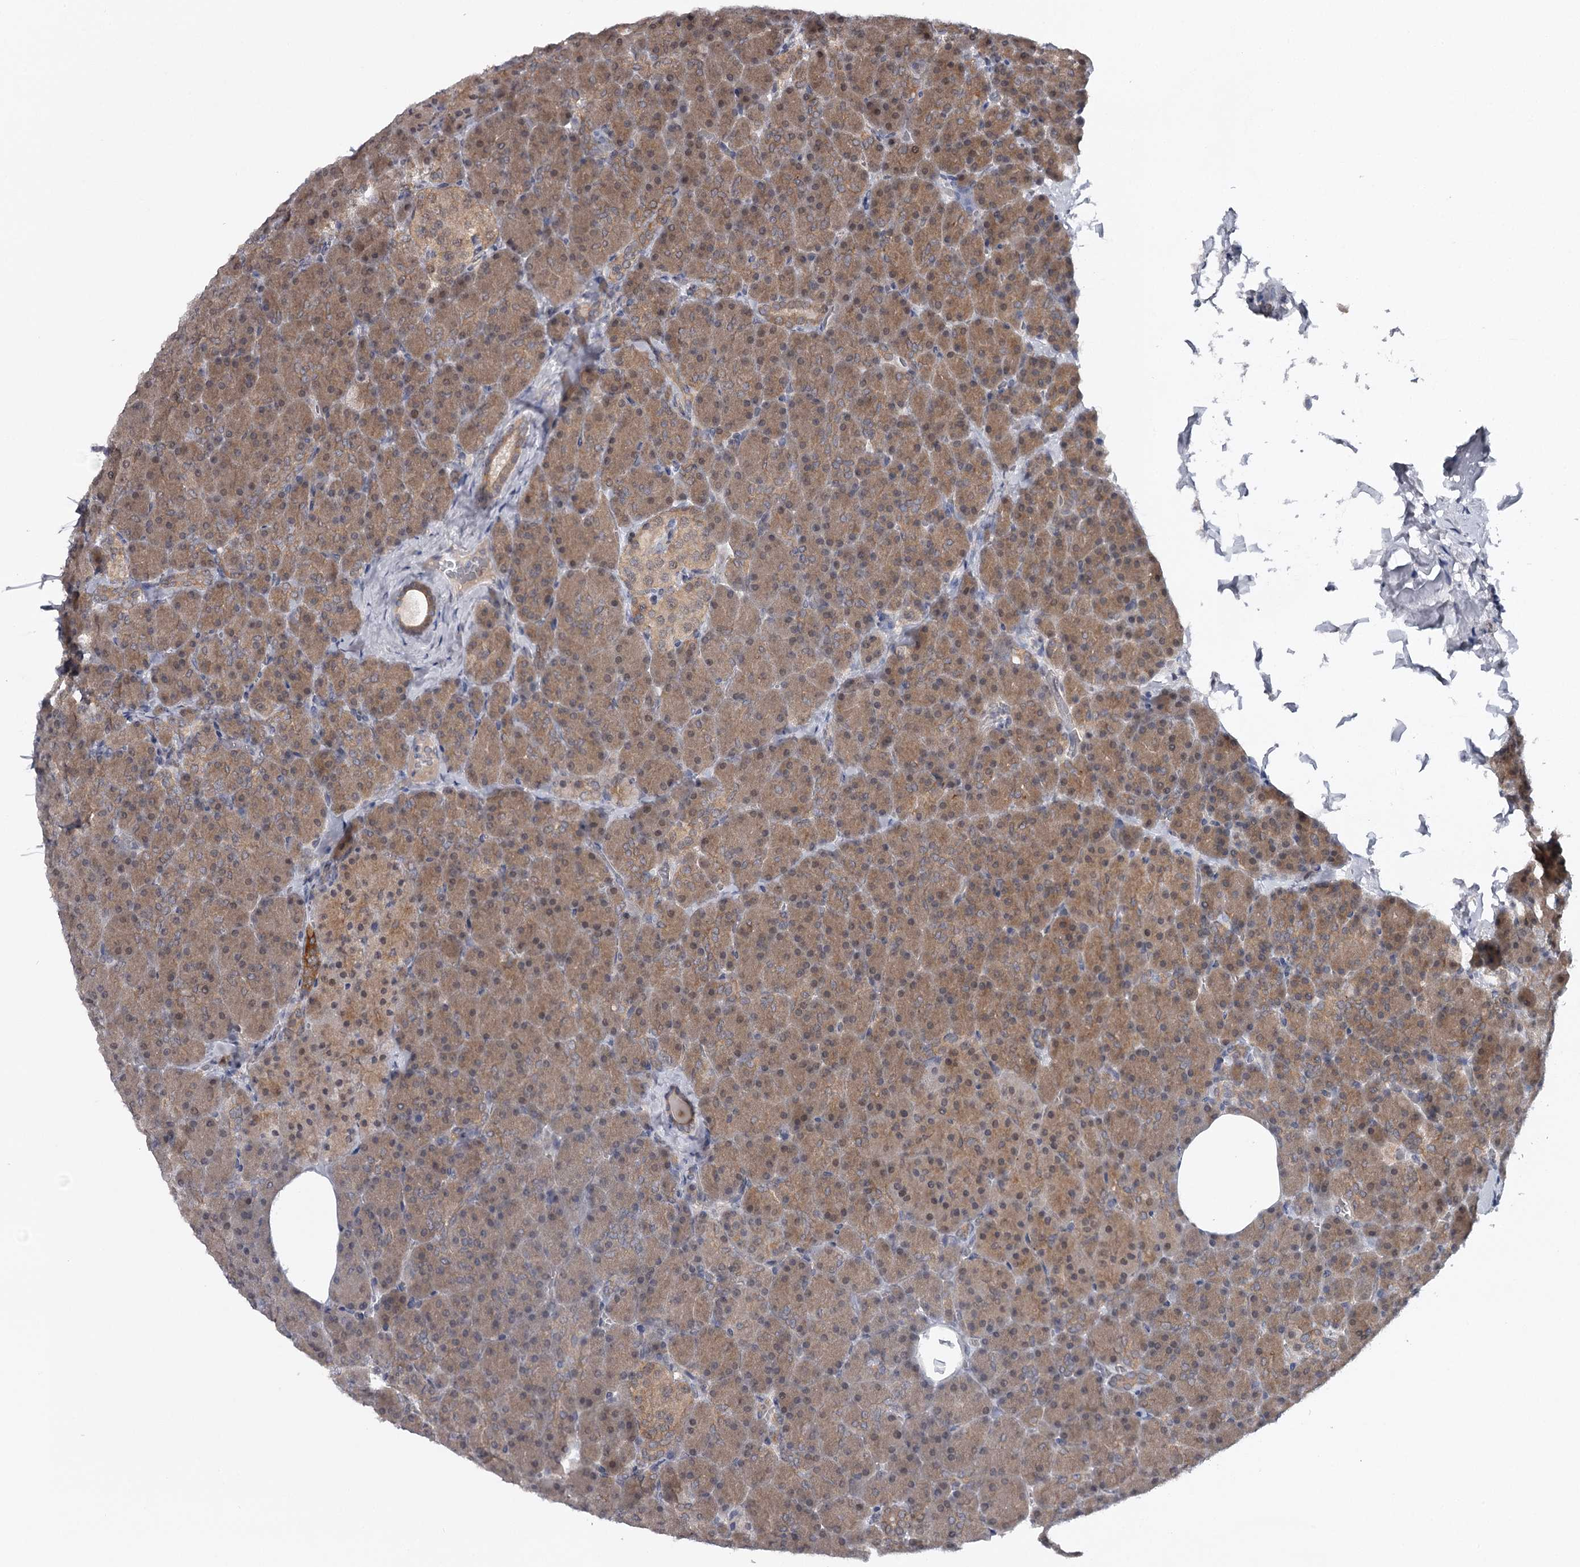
{"staining": {"intensity": "moderate", "quantity": "<25%", "location": "cytoplasmic/membranous,nuclear"}, "tissue": "pancreas", "cell_type": "Exocrine glandular cells", "image_type": "normal", "snomed": [{"axis": "morphology", "description": "Normal tissue, NOS"}, {"axis": "morphology", "description": "Carcinoid, malignant, NOS"}, {"axis": "topography", "description": "Pancreas"}], "caption": "IHC (DAB) staining of benign pancreas shows moderate cytoplasmic/membranous,nuclear protein staining in approximately <25% of exocrine glandular cells.", "gene": "GTSF1", "patient": {"sex": "female", "age": 35}}